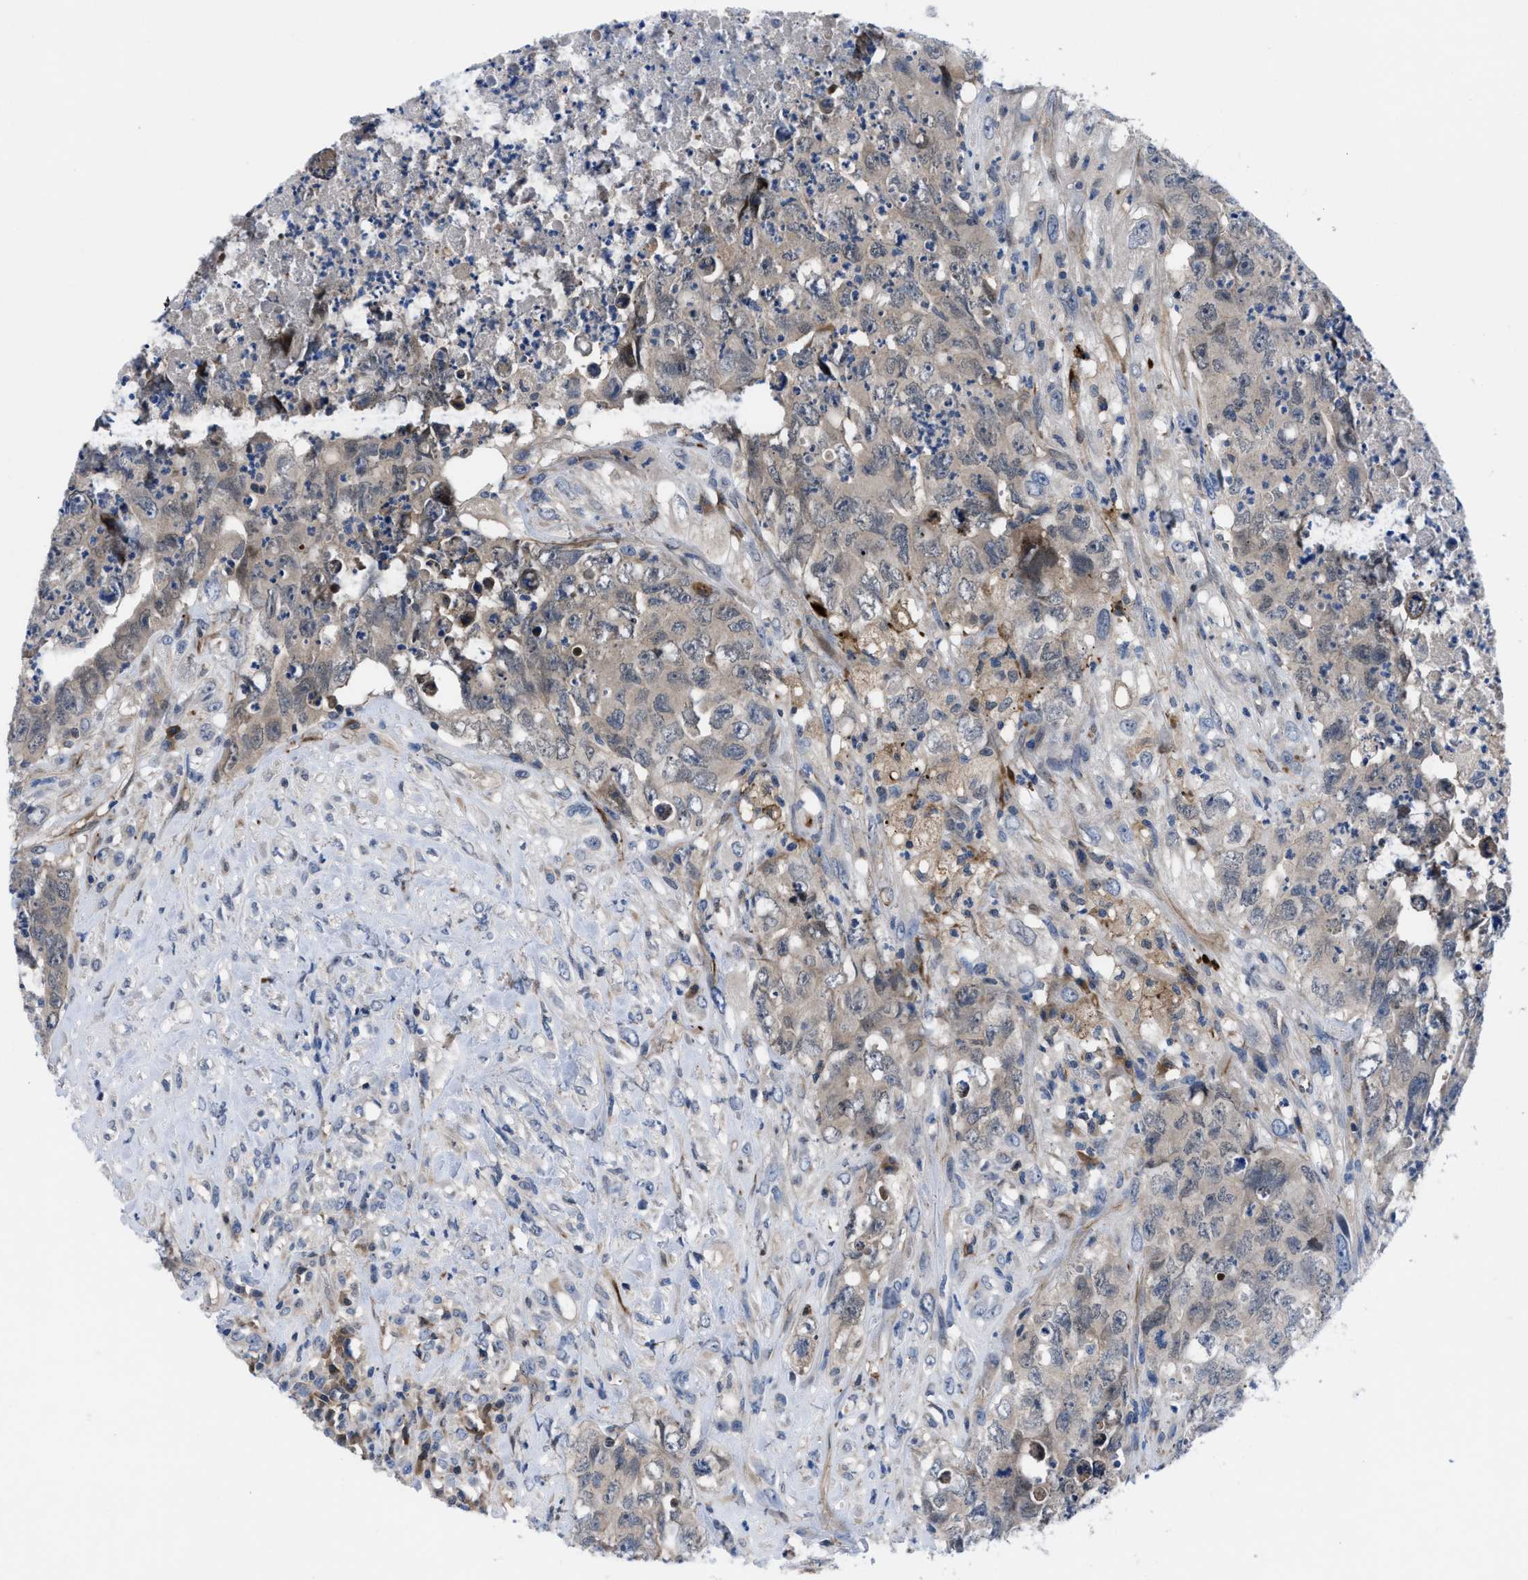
{"staining": {"intensity": "negative", "quantity": "none", "location": "none"}, "tissue": "testis cancer", "cell_type": "Tumor cells", "image_type": "cancer", "snomed": [{"axis": "morphology", "description": "Carcinoma, Embryonal, NOS"}, {"axis": "topography", "description": "Testis"}], "caption": "Tumor cells are negative for protein expression in human testis cancer (embryonal carcinoma). The staining is performed using DAB (3,3'-diaminobenzidine) brown chromogen with nuclei counter-stained in using hematoxylin.", "gene": "IL17RE", "patient": {"sex": "male", "age": 32}}